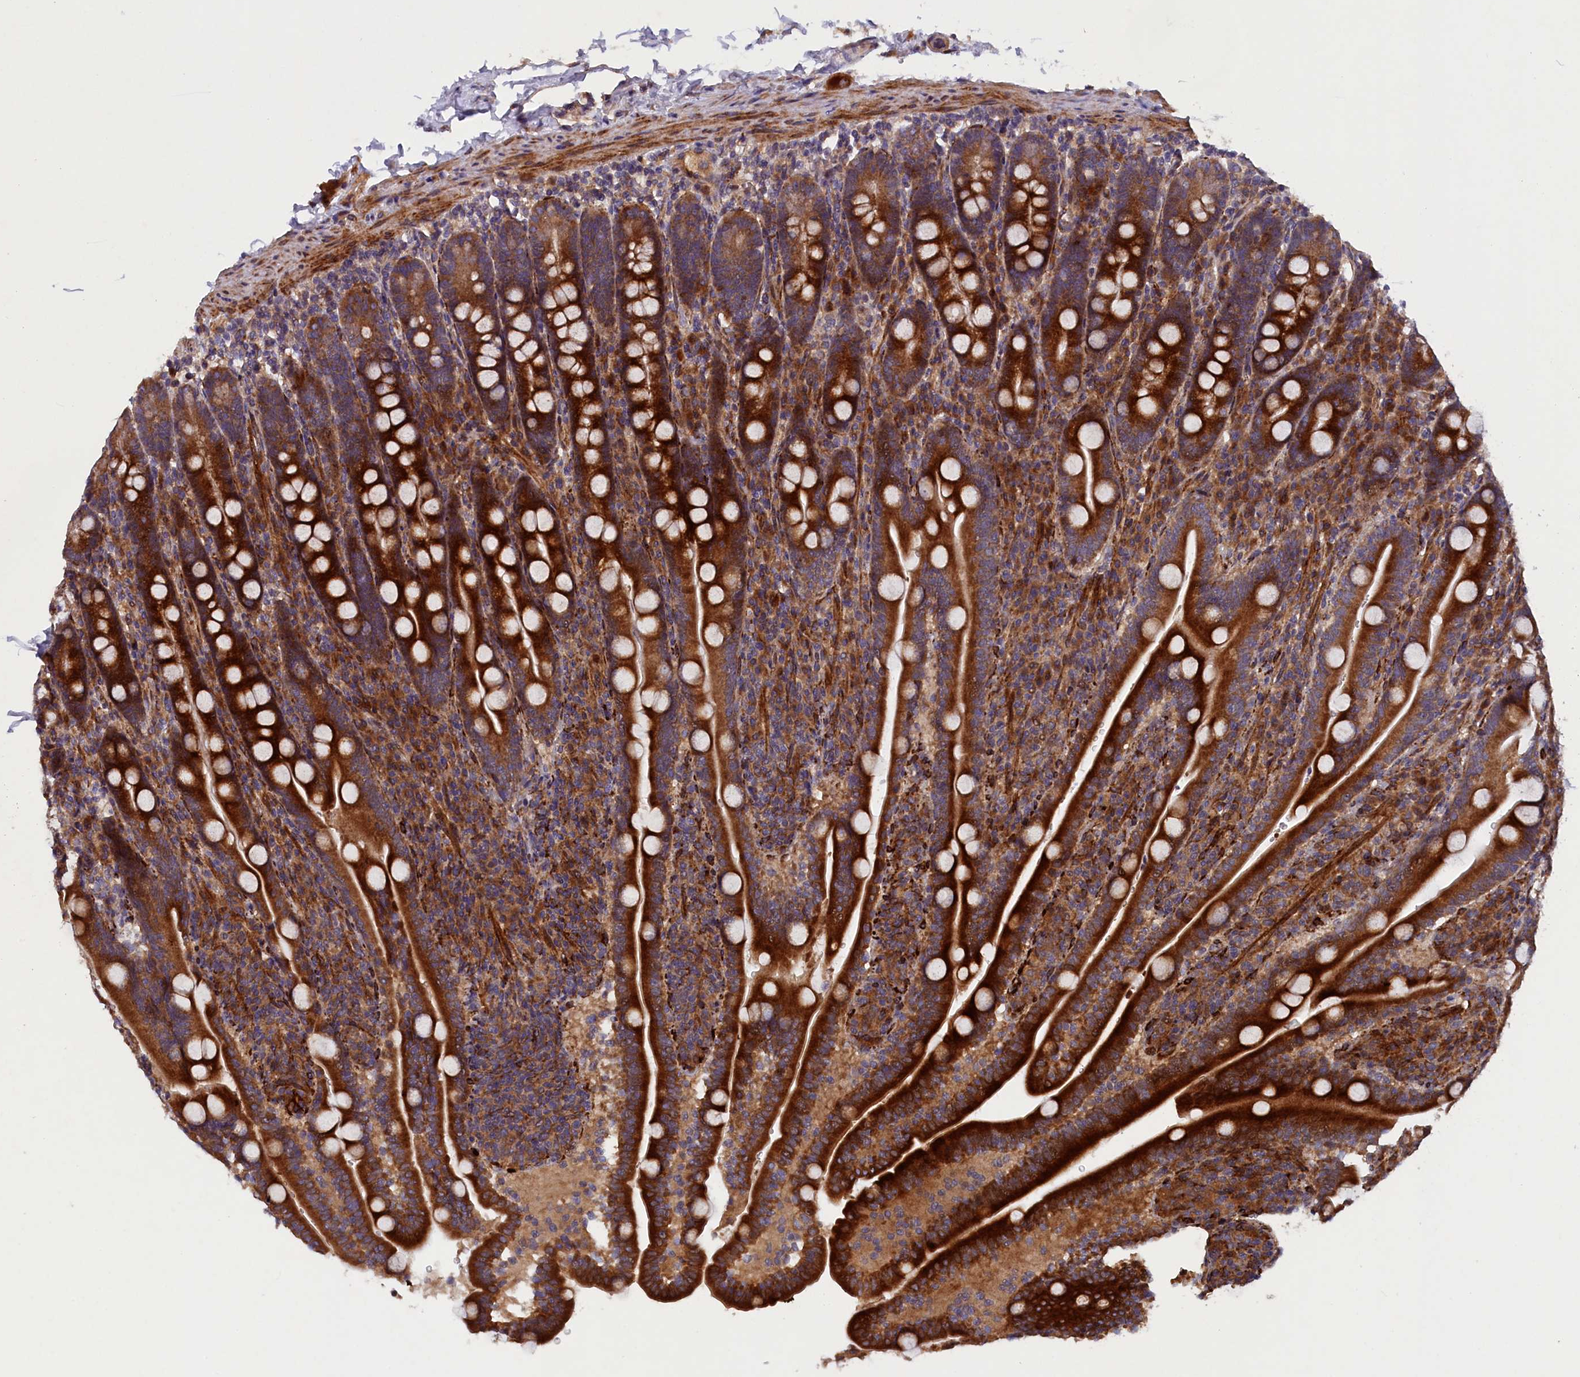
{"staining": {"intensity": "strong", "quantity": ">75%", "location": "cytoplasmic/membranous"}, "tissue": "duodenum", "cell_type": "Glandular cells", "image_type": "normal", "snomed": [{"axis": "morphology", "description": "Normal tissue, NOS"}, {"axis": "topography", "description": "Duodenum"}], "caption": "Strong cytoplasmic/membranous positivity for a protein is seen in about >75% of glandular cells of benign duodenum using immunohistochemistry.", "gene": "ARRDC4", "patient": {"sex": "male", "age": 35}}